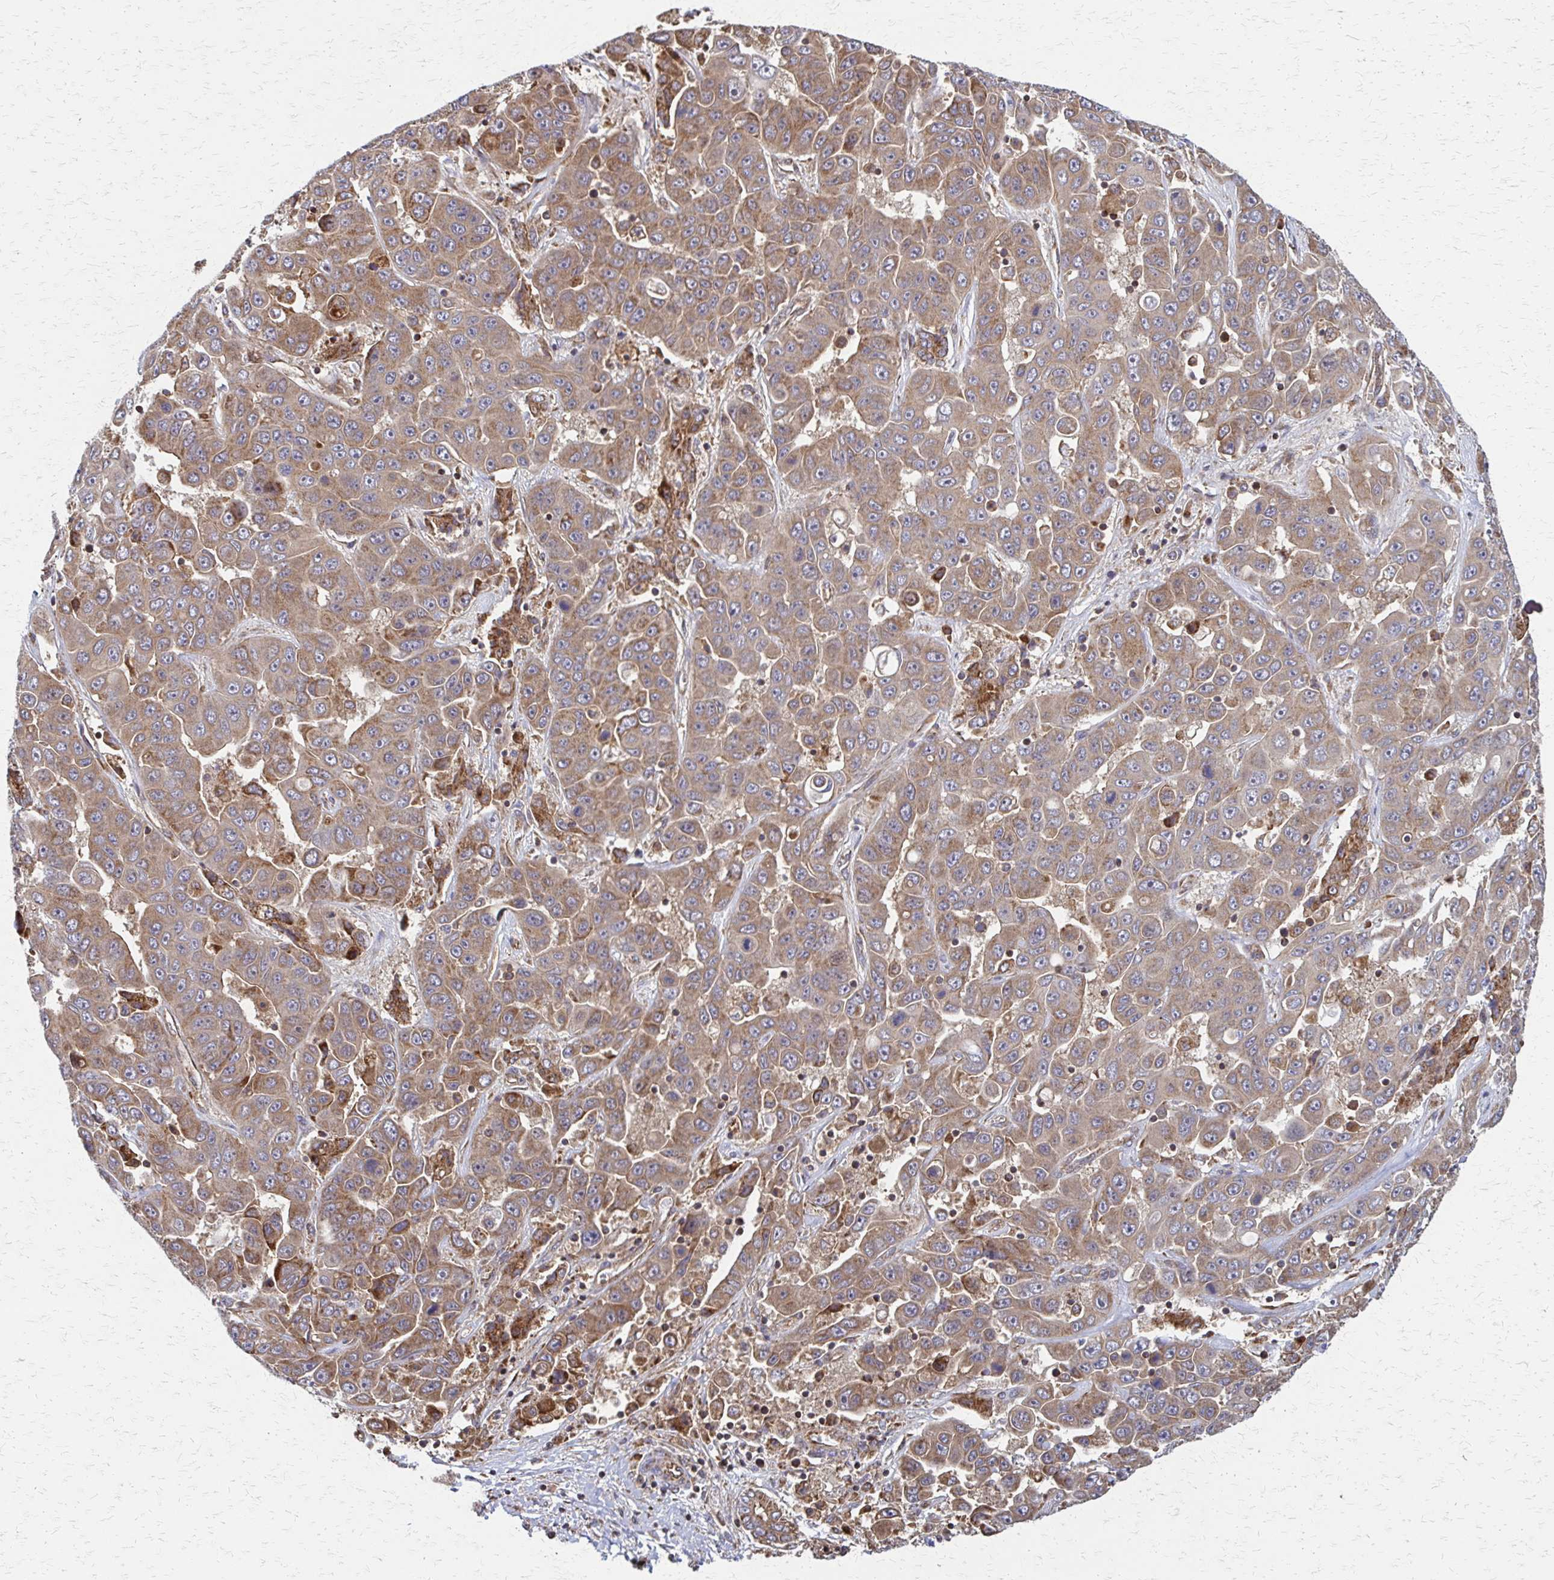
{"staining": {"intensity": "moderate", "quantity": ">75%", "location": "cytoplasmic/membranous"}, "tissue": "liver cancer", "cell_type": "Tumor cells", "image_type": "cancer", "snomed": [{"axis": "morphology", "description": "Cholangiocarcinoma"}, {"axis": "topography", "description": "Liver"}], "caption": "High-magnification brightfield microscopy of liver cancer stained with DAB (3,3'-diaminobenzidine) (brown) and counterstained with hematoxylin (blue). tumor cells exhibit moderate cytoplasmic/membranous positivity is seen in about>75% of cells.", "gene": "EEF2", "patient": {"sex": "female", "age": 52}}